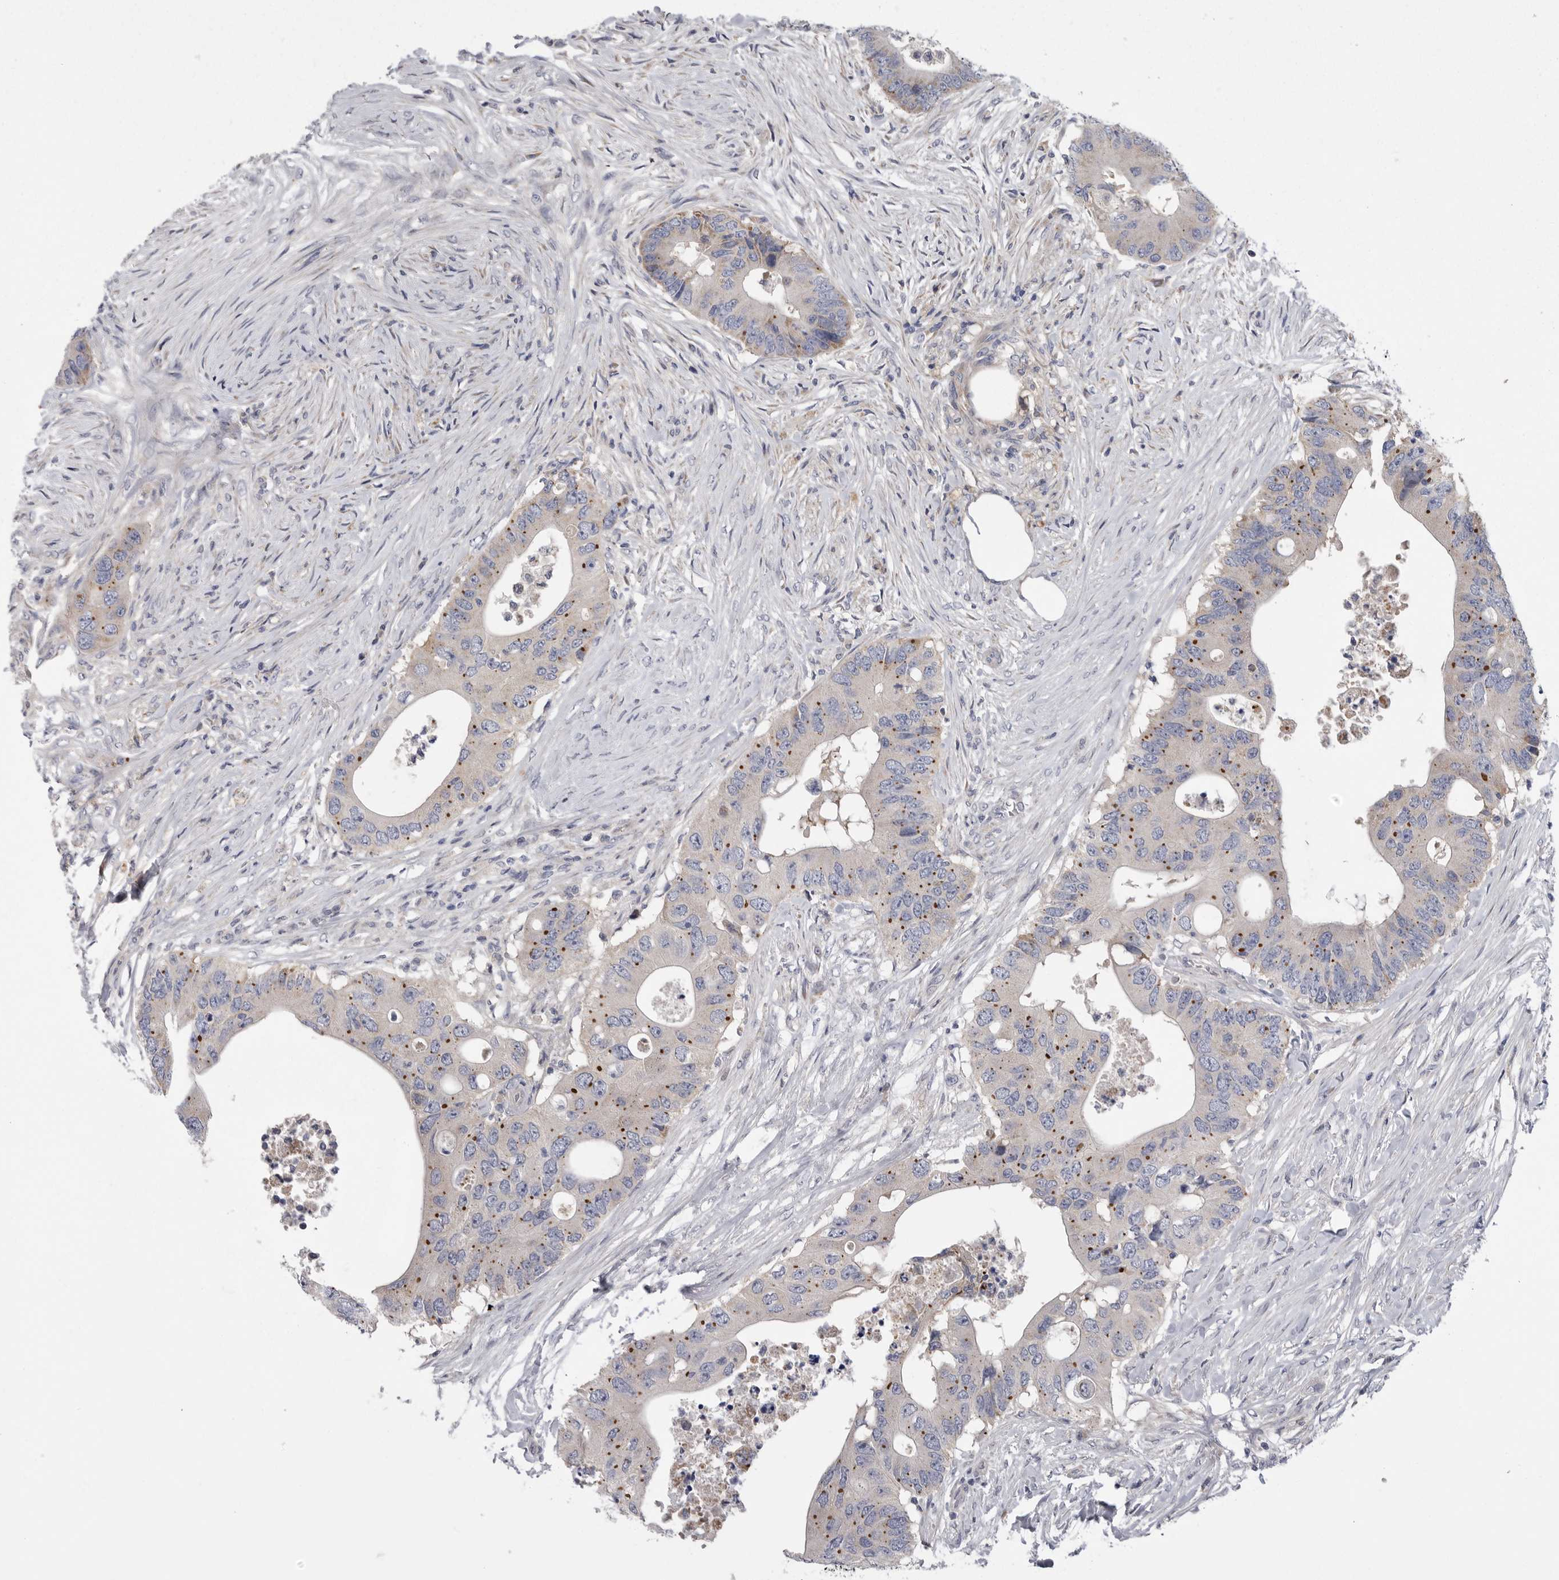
{"staining": {"intensity": "negative", "quantity": "none", "location": "none"}, "tissue": "colorectal cancer", "cell_type": "Tumor cells", "image_type": "cancer", "snomed": [{"axis": "morphology", "description": "Adenocarcinoma, NOS"}, {"axis": "topography", "description": "Colon"}], "caption": "This is an IHC photomicrograph of human adenocarcinoma (colorectal). There is no staining in tumor cells.", "gene": "CRP", "patient": {"sex": "male", "age": 71}}